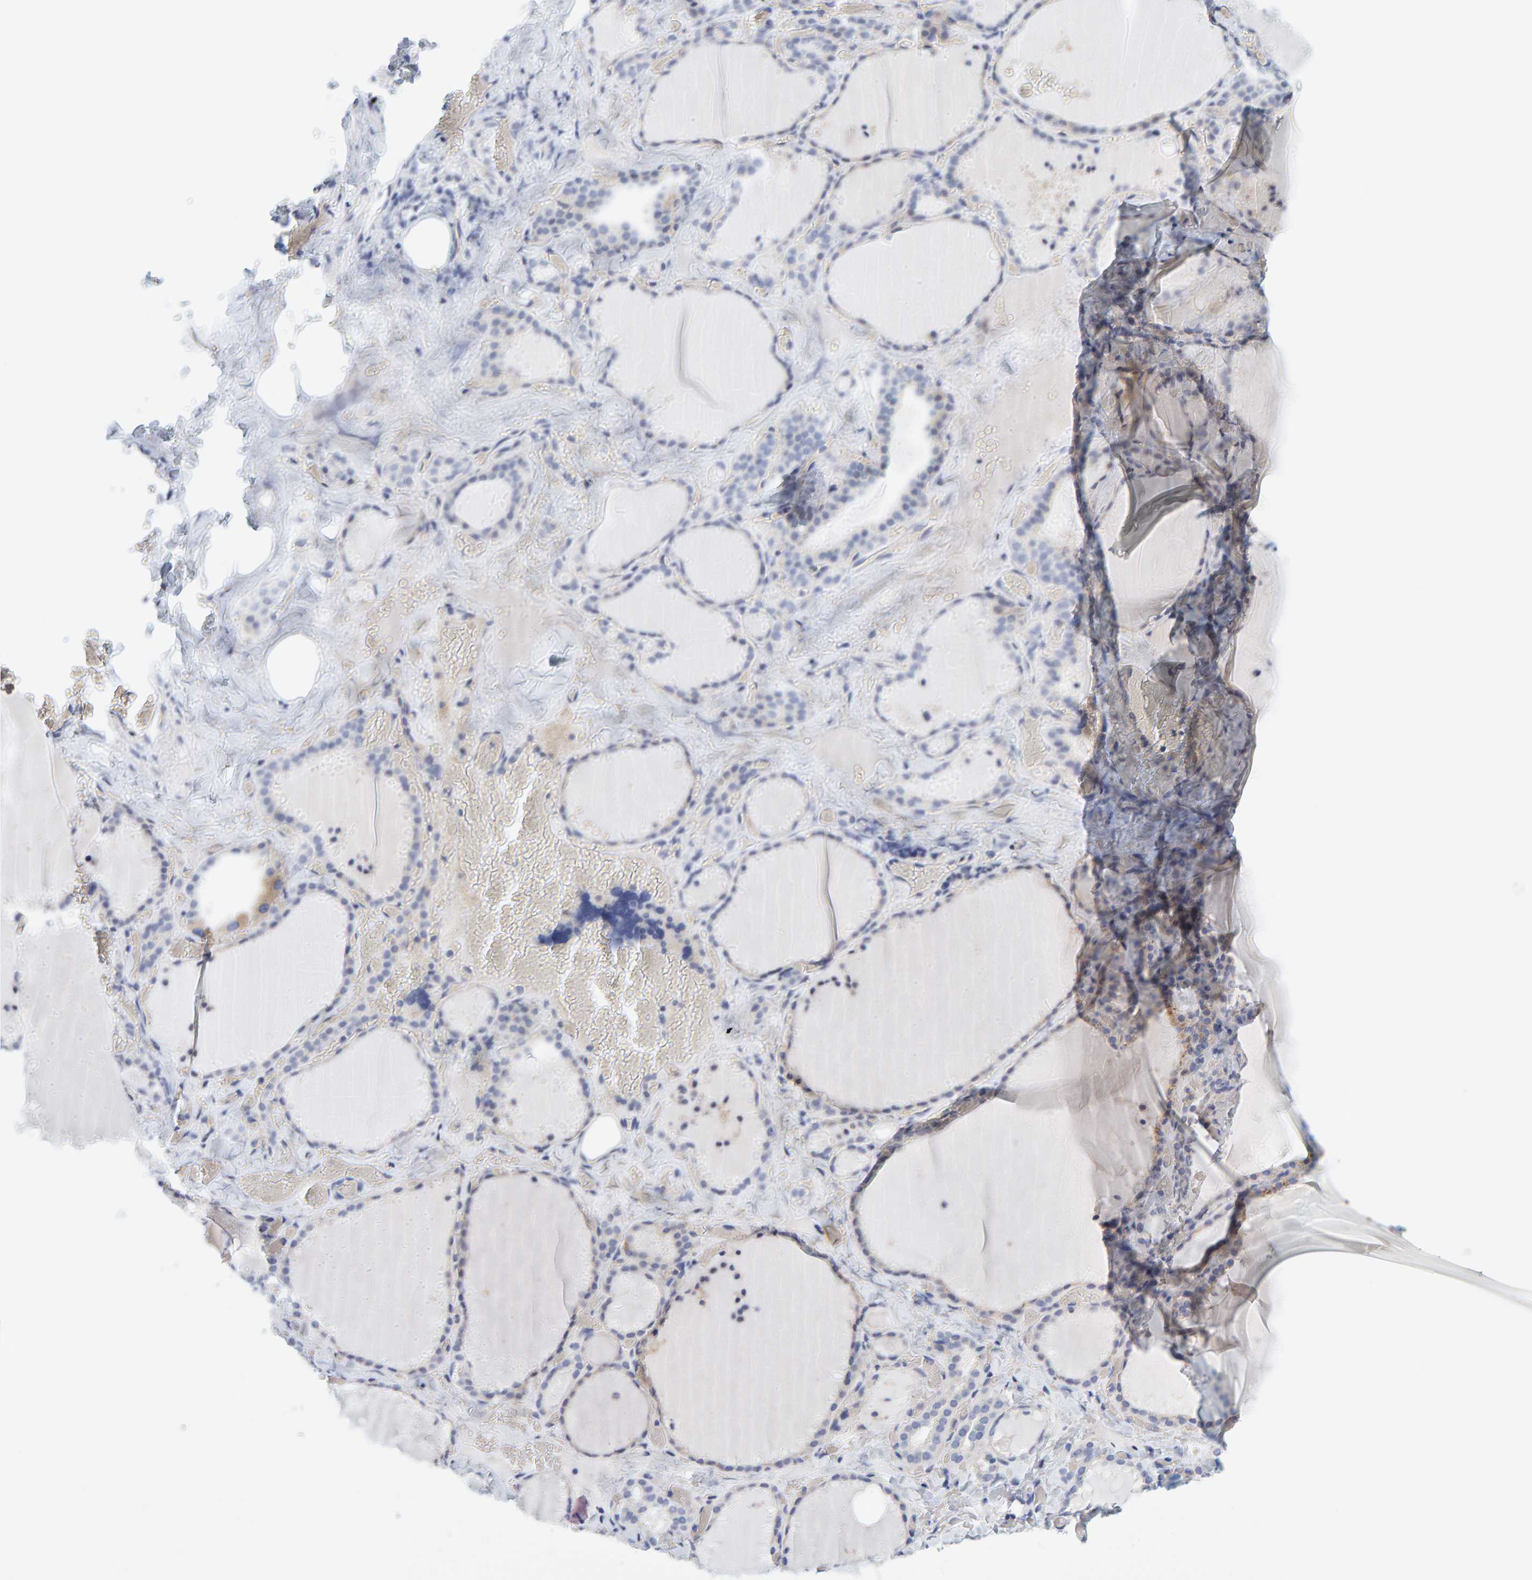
{"staining": {"intensity": "negative", "quantity": "none", "location": "none"}, "tissue": "thyroid gland", "cell_type": "Glandular cells", "image_type": "normal", "snomed": [{"axis": "morphology", "description": "Normal tissue, NOS"}, {"axis": "topography", "description": "Thyroid gland"}], "caption": "Immunohistochemistry of benign human thyroid gland exhibits no expression in glandular cells.", "gene": "MOG", "patient": {"sex": "female", "age": 22}}